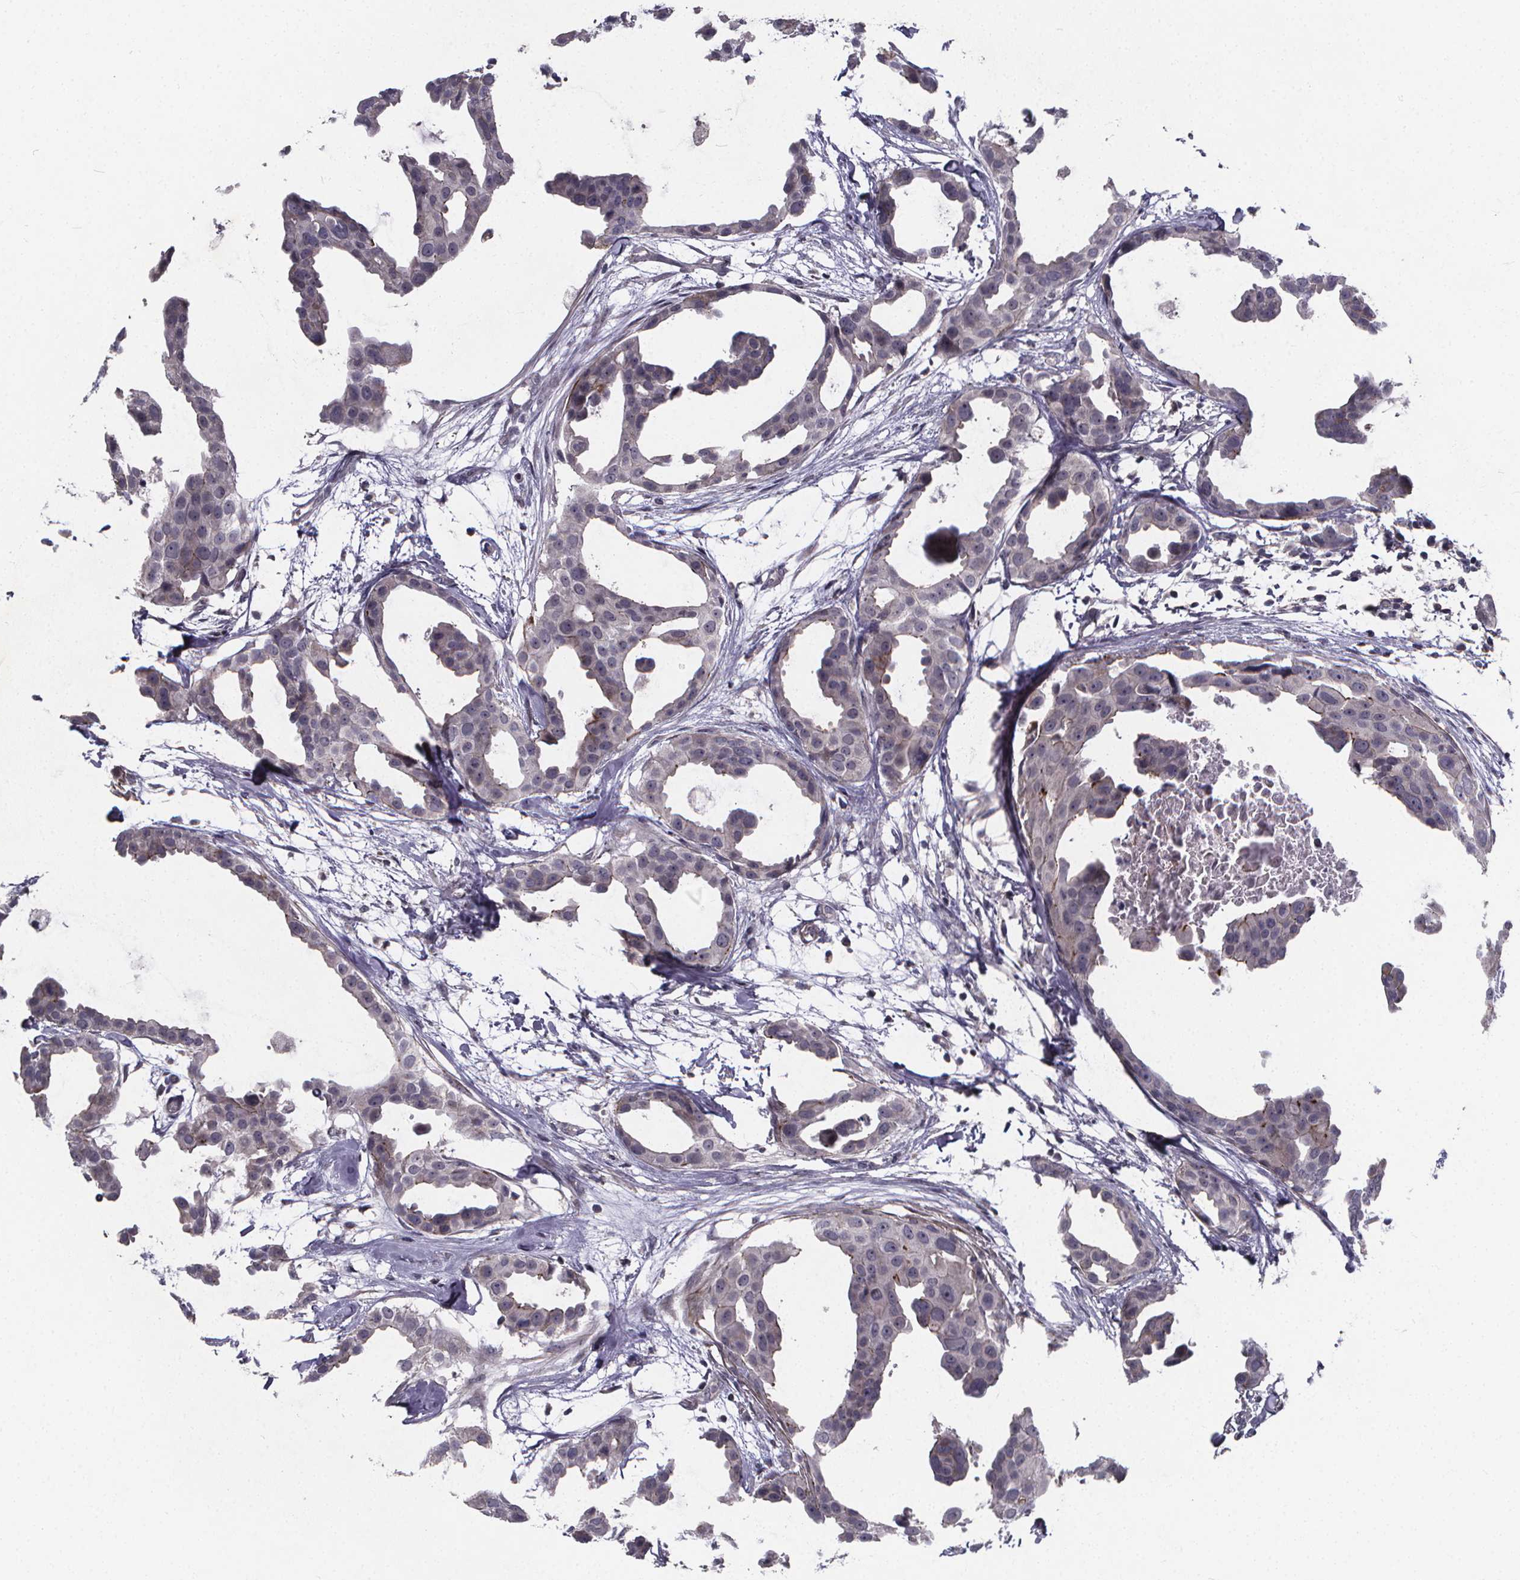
{"staining": {"intensity": "negative", "quantity": "none", "location": "none"}, "tissue": "breast cancer", "cell_type": "Tumor cells", "image_type": "cancer", "snomed": [{"axis": "morphology", "description": "Duct carcinoma"}, {"axis": "topography", "description": "Breast"}], "caption": "An immunohistochemistry (IHC) photomicrograph of breast cancer (invasive ductal carcinoma) is shown. There is no staining in tumor cells of breast cancer (invasive ductal carcinoma).", "gene": "FBXW2", "patient": {"sex": "female", "age": 38}}